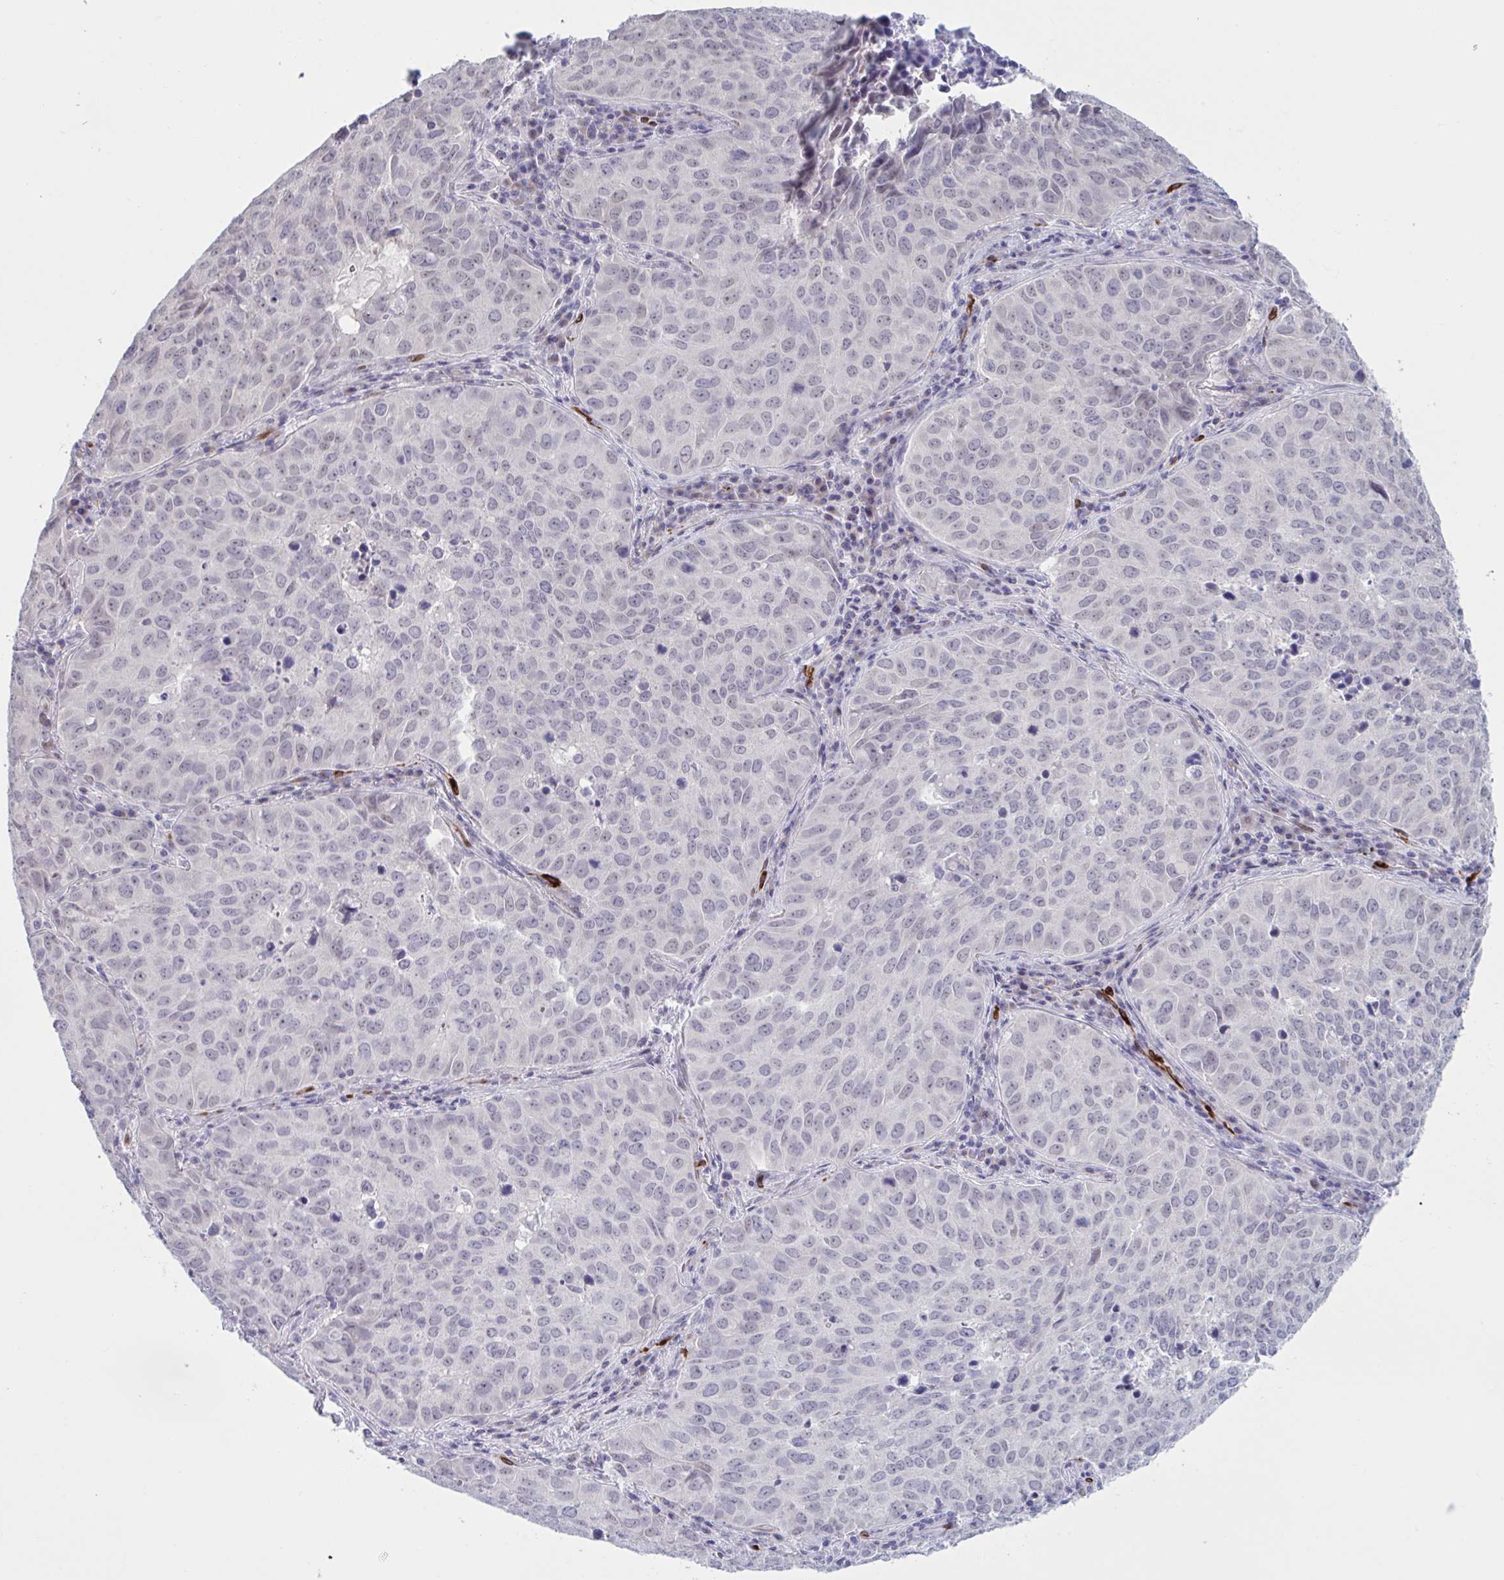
{"staining": {"intensity": "negative", "quantity": "none", "location": "none"}, "tissue": "lung cancer", "cell_type": "Tumor cells", "image_type": "cancer", "snomed": [{"axis": "morphology", "description": "Adenocarcinoma, NOS"}, {"axis": "topography", "description": "Lung"}], "caption": "DAB (3,3'-diaminobenzidine) immunohistochemical staining of lung cancer exhibits no significant staining in tumor cells.", "gene": "HSD11B2", "patient": {"sex": "female", "age": 50}}